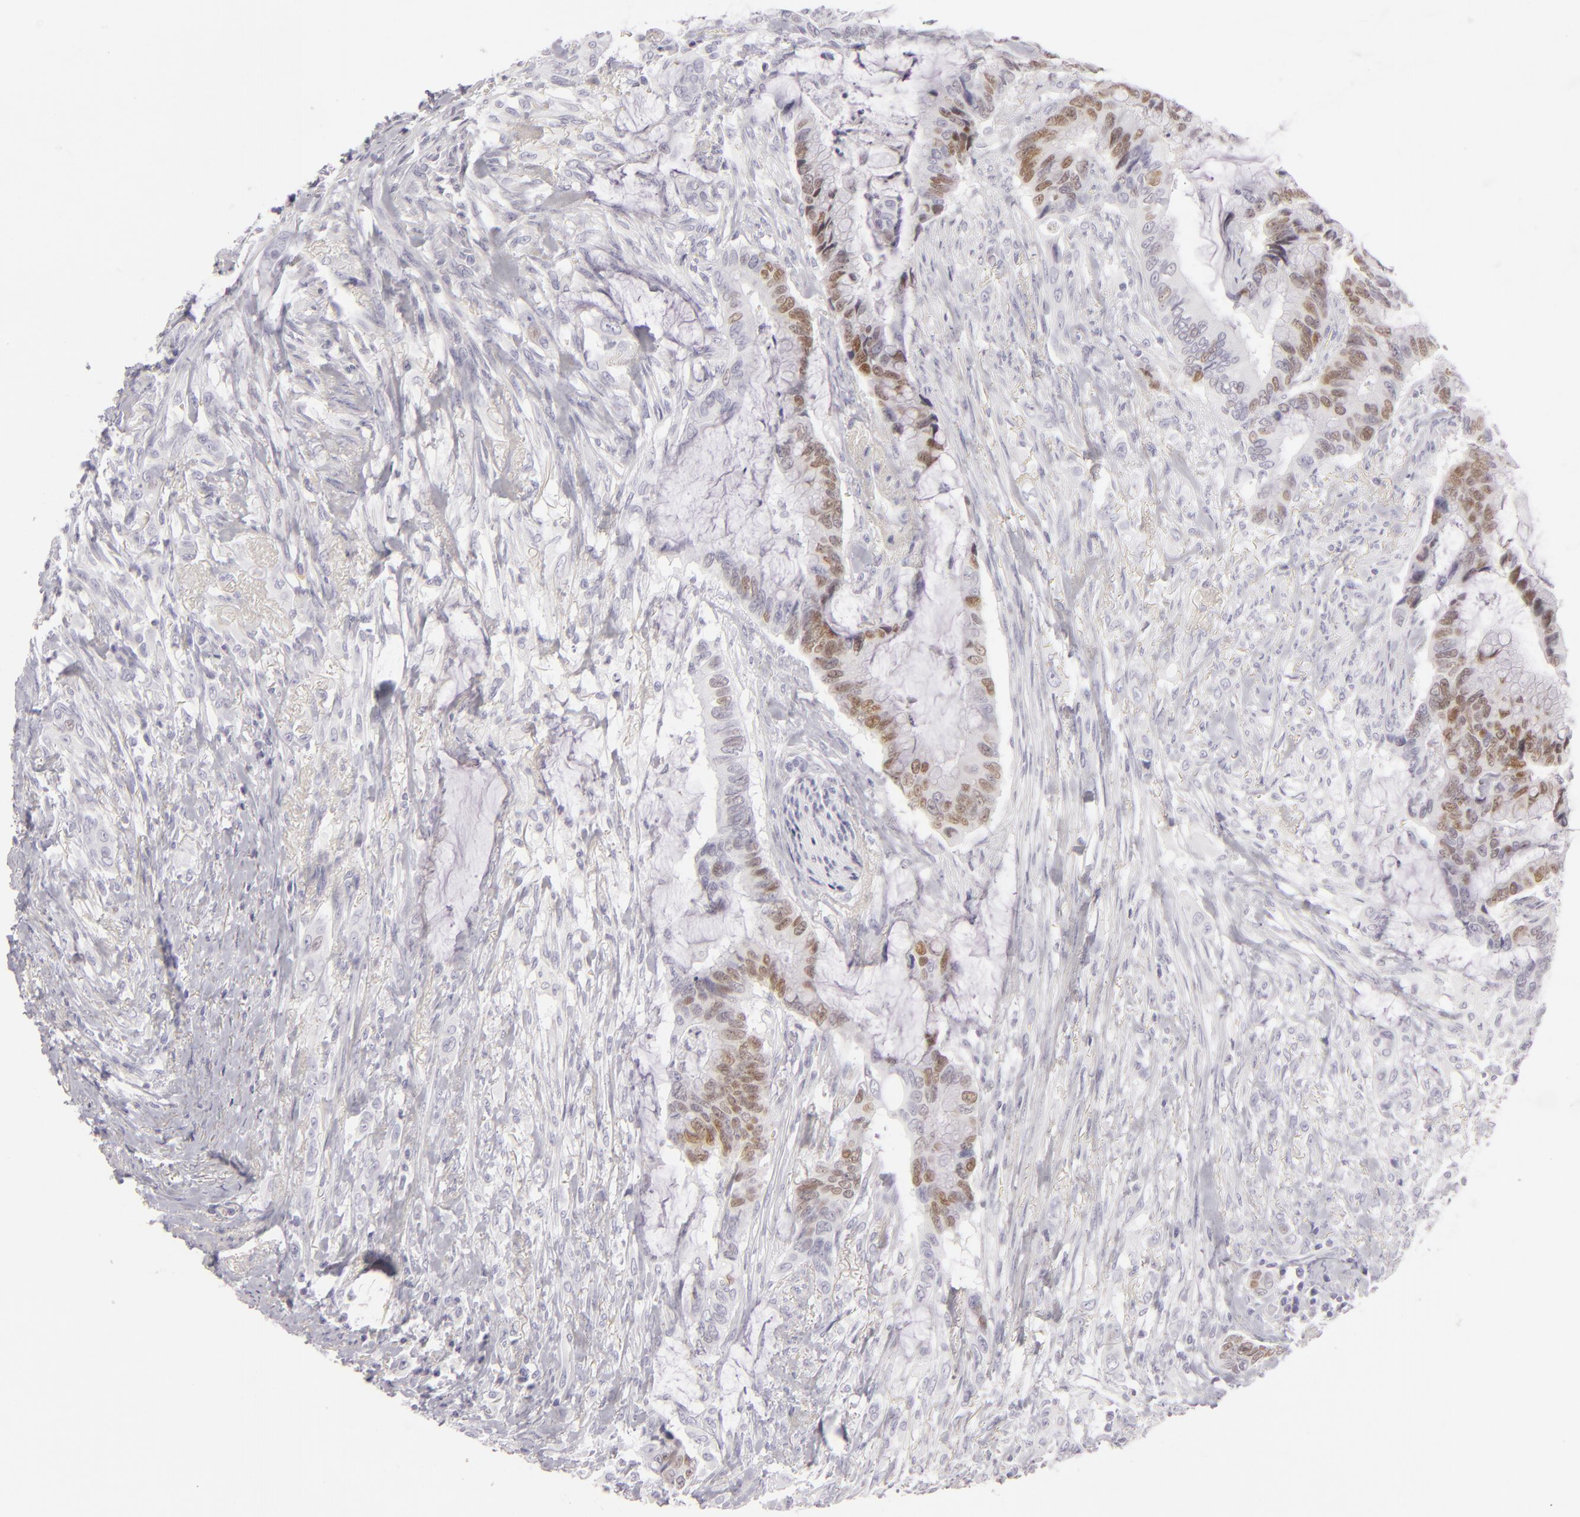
{"staining": {"intensity": "moderate", "quantity": "25%-75%", "location": "nuclear"}, "tissue": "colorectal cancer", "cell_type": "Tumor cells", "image_type": "cancer", "snomed": [{"axis": "morphology", "description": "Adenocarcinoma, NOS"}, {"axis": "topography", "description": "Rectum"}], "caption": "Protein expression by IHC demonstrates moderate nuclear positivity in about 25%-75% of tumor cells in colorectal adenocarcinoma.", "gene": "CDX2", "patient": {"sex": "female", "age": 59}}